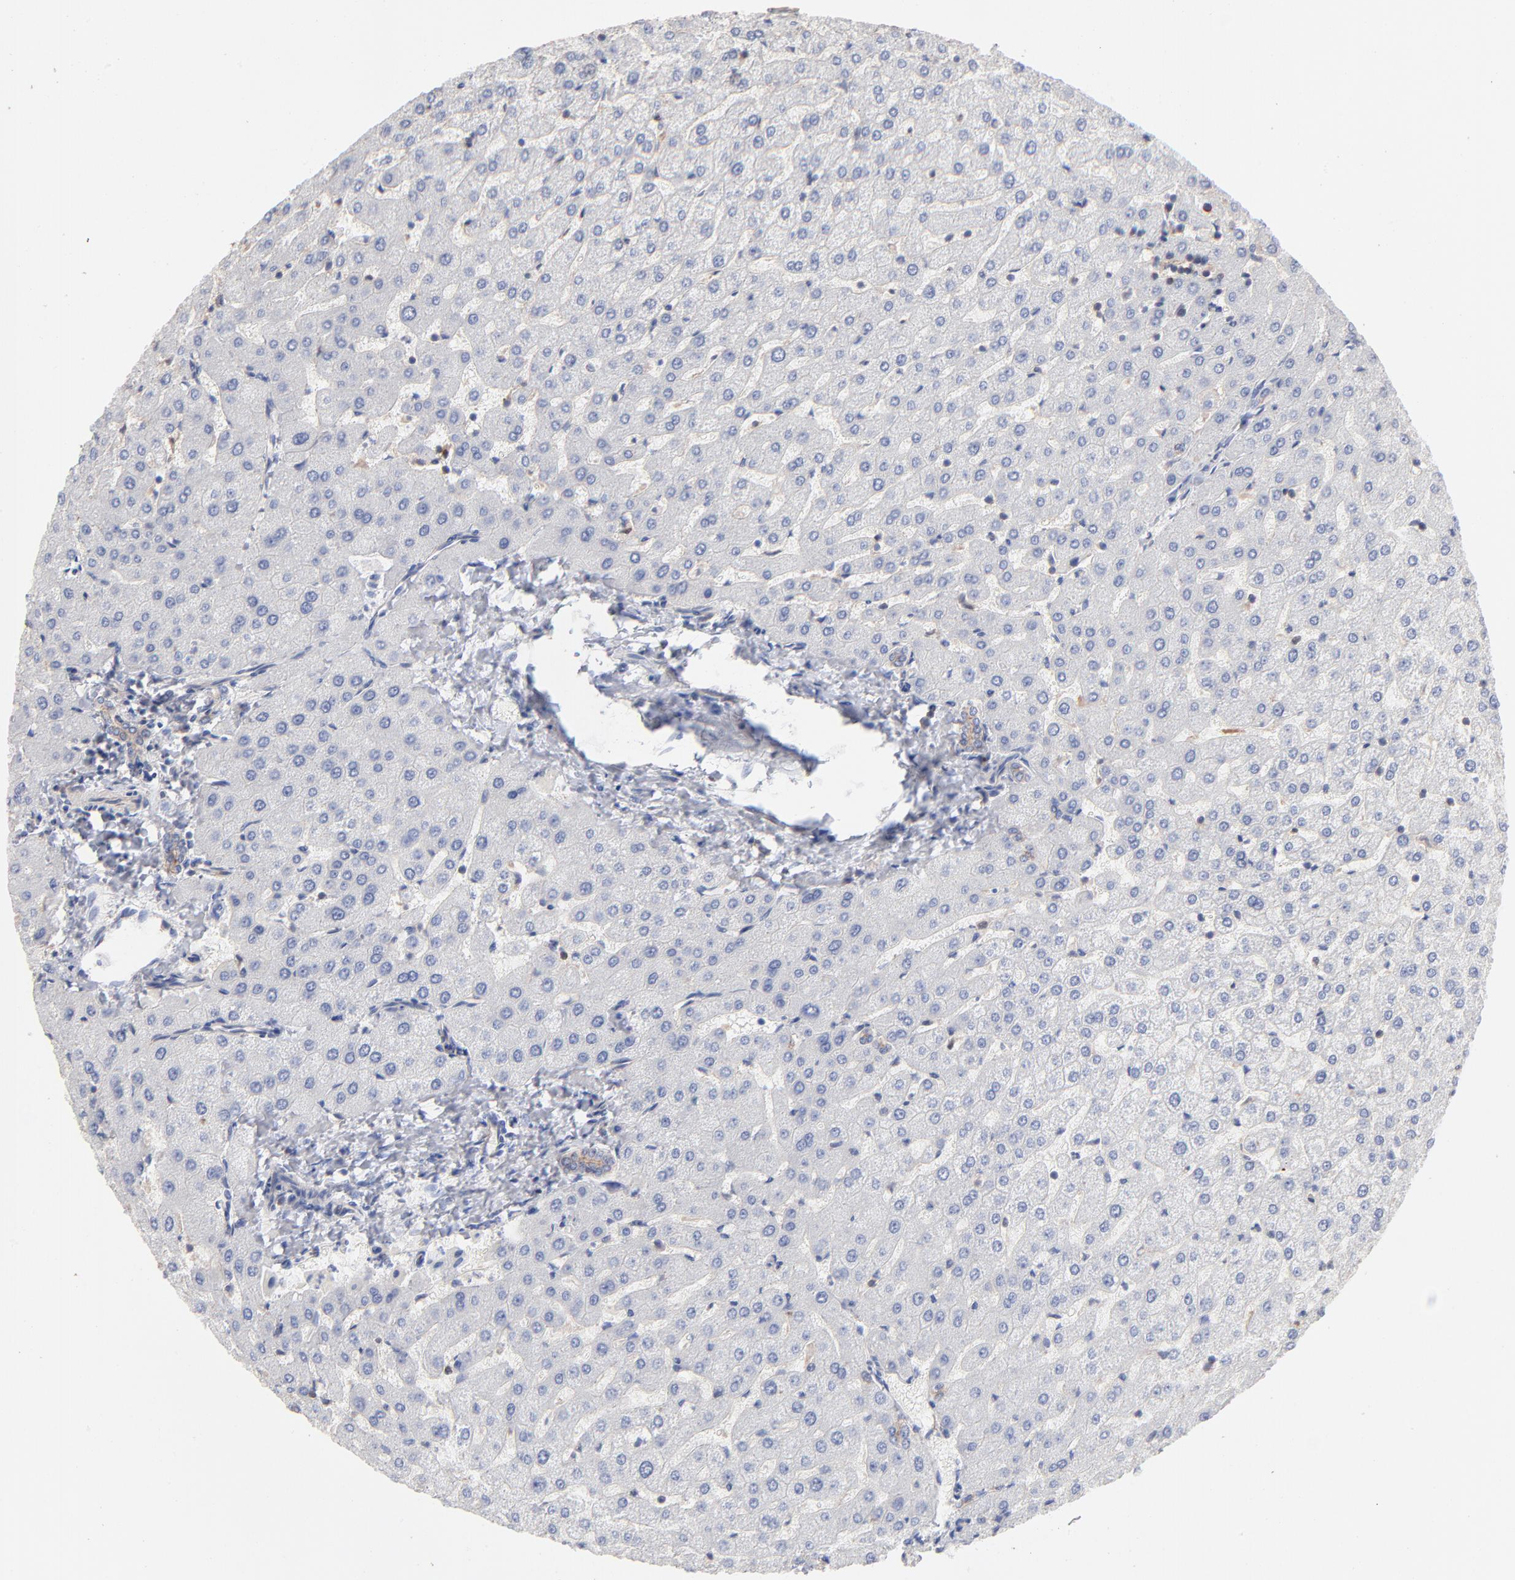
{"staining": {"intensity": "weak", "quantity": ">75%", "location": "cytoplasmic/membranous"}, "tissue": "liver", "cell_type": "Cholangiocytes", "image_type": "normal", "snomed": [{"axis": "morphology", "description": "Normal tissue, NOS"}, {"axis": "morphology", "description": "Fibrosis, NOS"}, {"axis": "topography", "description": "Liver"}], "caption": "Immunohistochemical staining of benign human liver demonstrates low levels of weak cytoplasmic/membranous staining in approximately >75% of cholangiocytes. (Brightfield microscopy of DAB IHC at high magnification).", "gene": "ARHGEF6", "patient": {"sex": "female", "age": 29}}